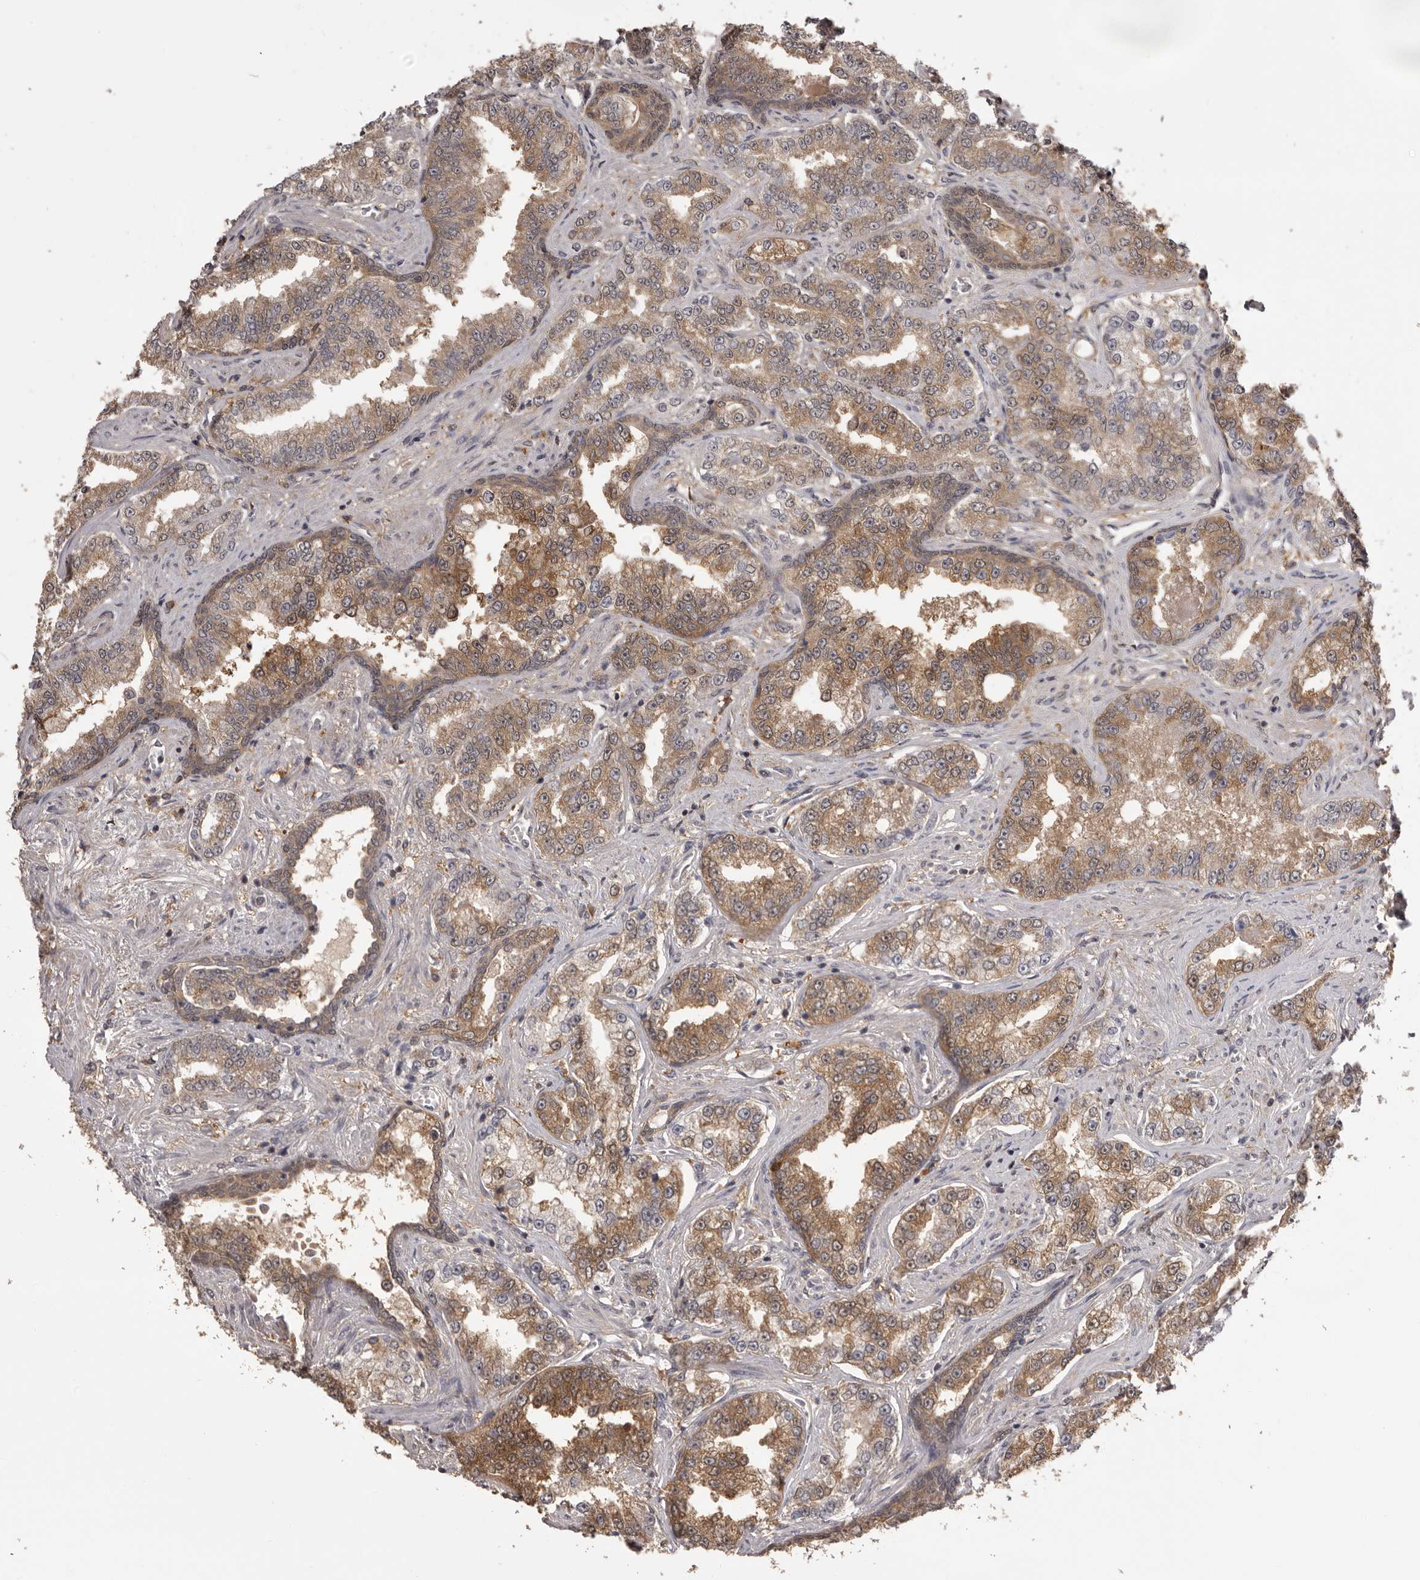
{"staining": {"intensity": "moderate", "quantity": ">75%", "location": "cytoplasmic/membranous"}, "tissue": "prostate cancer", "cell_type": "Tumor cells", "image_type": "cancer", "snomed": [{"axis": "morphology", "description": "Normal tissue, NOS"}, {"axis": "morphology", "description": "Adenocarcinoma, High grade"}, {"axis": "topography", "description": "Prostate"}], "caption": "A medium amount of moderate cytoplasmic/membranous positivity is present in about >75% of tumor cells in prostate cancer (high-grade adenocarcinoma) tissue. (DAB (3,3'-diaminobenzidine) IHC, brown staining for protein, blue staining for nuclei).", "gene": "MDH1", "patient": {"sex": "male", "age": 83}}